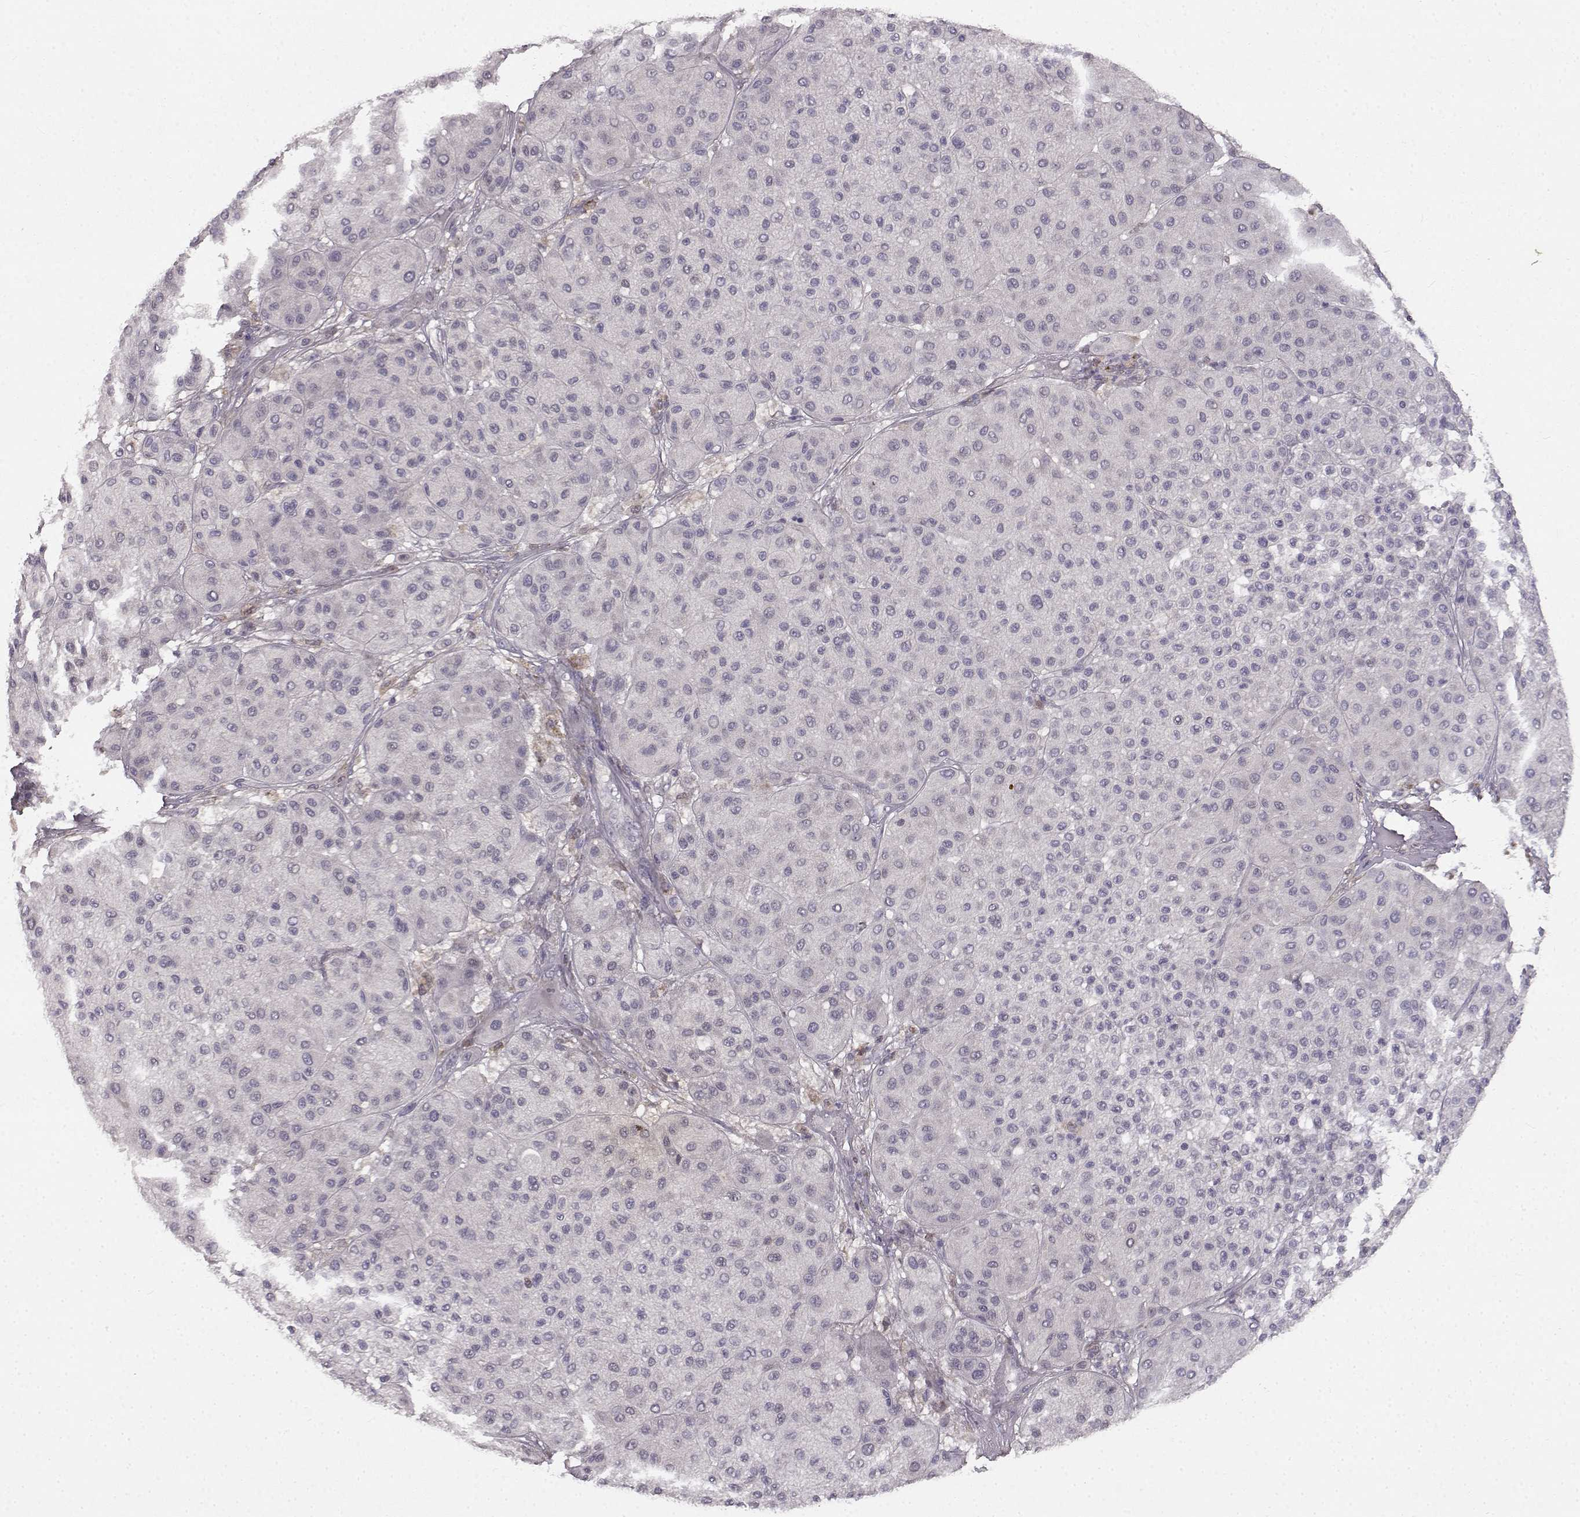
{"staining": {"intensity": "negative", "quantity": "none", "location": "none"}, "tissue": "melanoma", "cell_type": "Tumor cells", "image_type": "cancer", "snomed": [{"axis": "morphology", "description": "Malignant melanoma, Metastatic site"}, {"axis": "topography", "description": "Smooth muscle"}], "caption": "Melanoma was stained to show a protein in brown. There is no significant staining in tumor cells.", "gene": "SPAG17", "patient": {"sex": "male", "age": 41}}